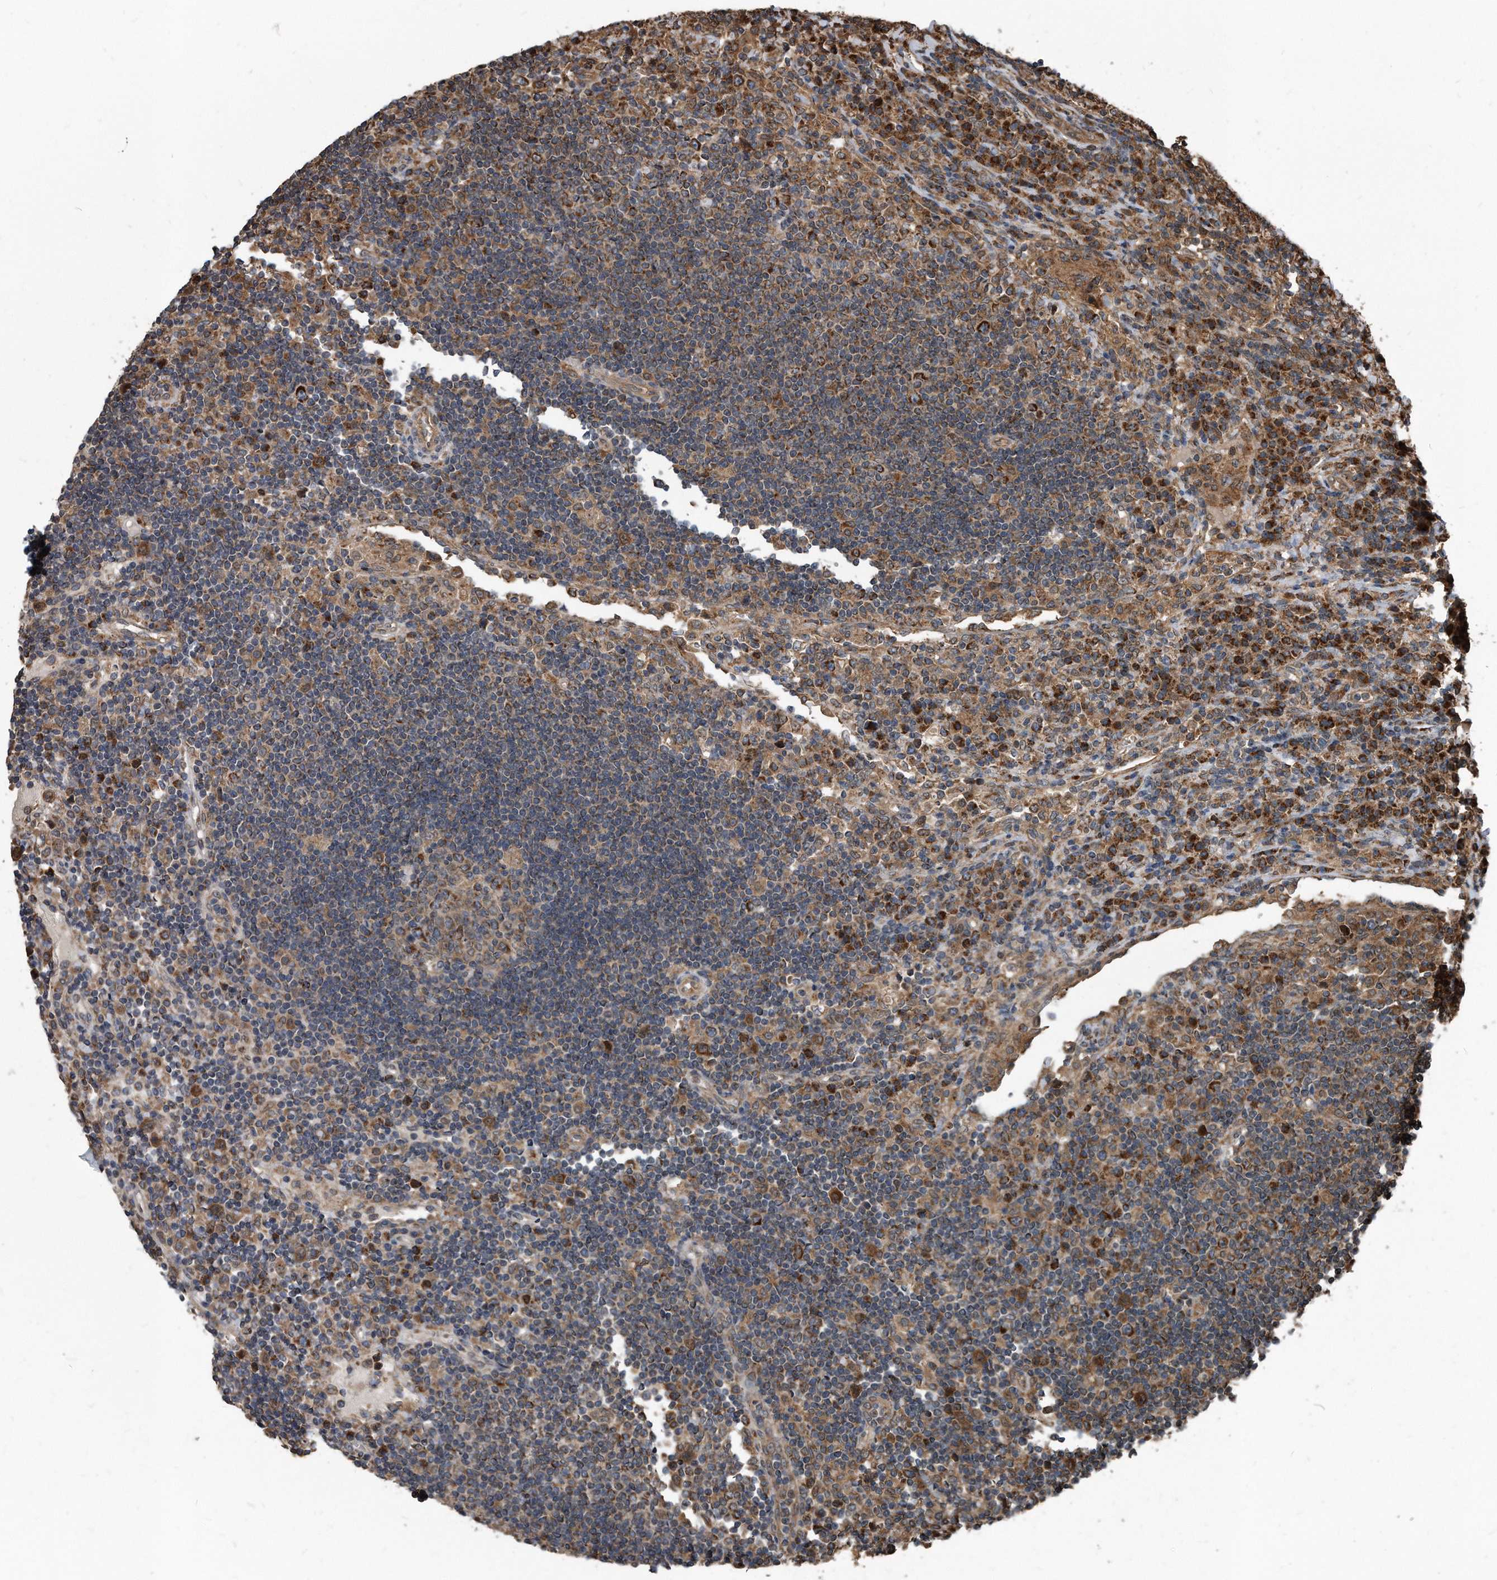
{"staining": {"intensity": "moderate", "quantity": "25%-75%", "location": "cytoplasmic/membranous"}, "tissue": "lymph node", "cell_type": "Germinal center cells", "image_type": "normal", "snomed": [{"axis": "morphology", "description": "Normal tissue, NOS"}, {"axis": "topography", "description": "Lymph node"}], "caption": "A photomicrograph of human lymph node stained for a protein shows moderate cytoplasmic/membranous brown staining in germinal center cells. (DAB IHC, brown staining for protein, blue staining for nuclei).", "gene": "FAM136A", "patient": {"sex": "female", "age": 53}}